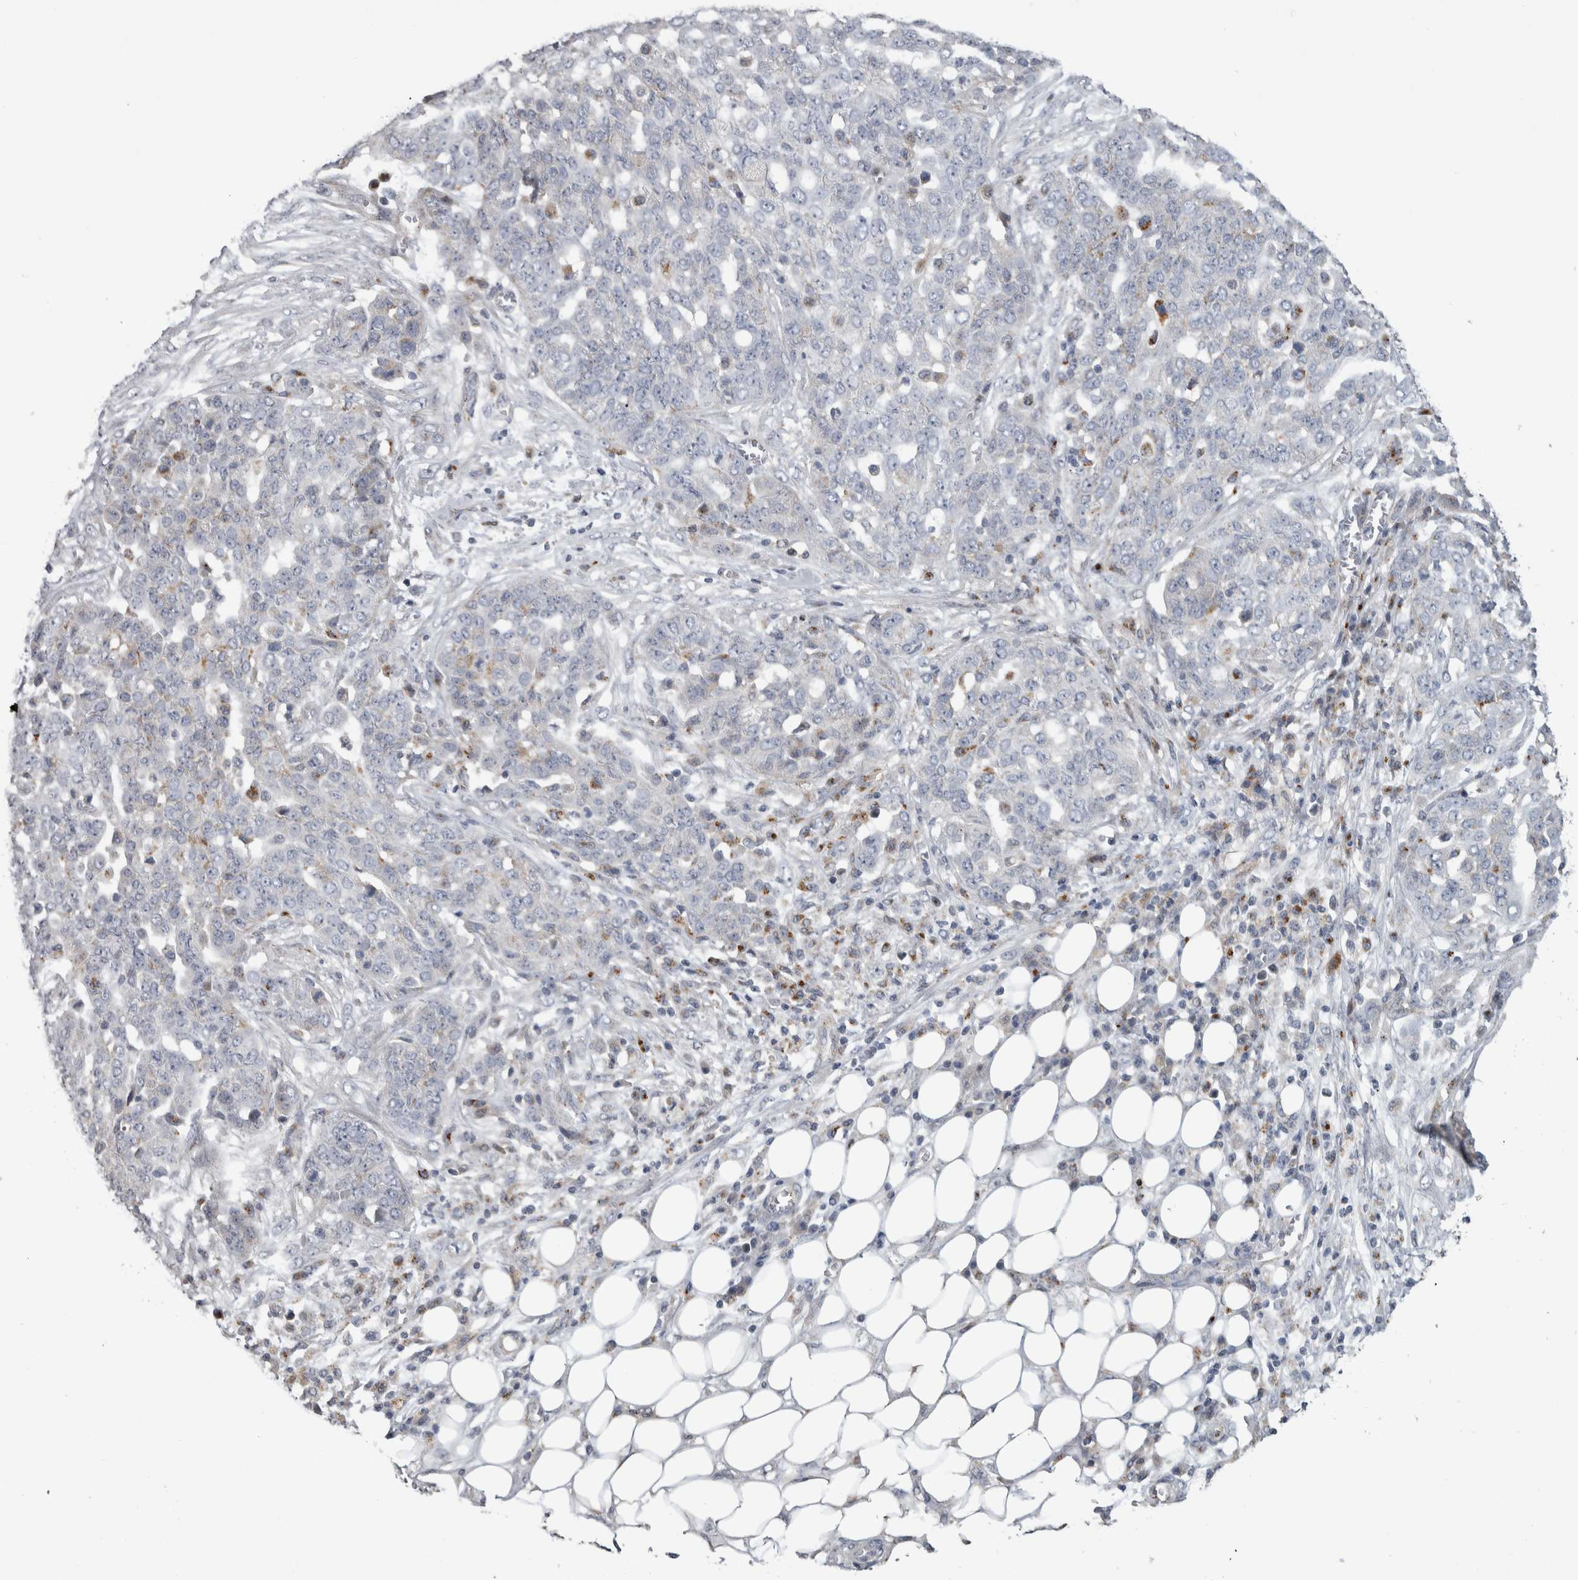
{"staining": {"intensity": "negative", "quantity": "none", "location": "none"}, "tissue": "ovarian cancer", "cell_type": "Tumor cells", "image_type": "cancer", "snomed": [{"axis": "morphology", "description": "Cystadenocarcinoma, serous, NOS"}, {"axis": "topography", "description": "Soft tissue"}, {"axis": "topography", "description": "Ovary"}], "caption": "Ovarian cancer was stained to show a protein in brown. There is no significant positivity in tumor cells.", "gene": "FAM83G", "patient": {"sex": "female", "age": 57}}